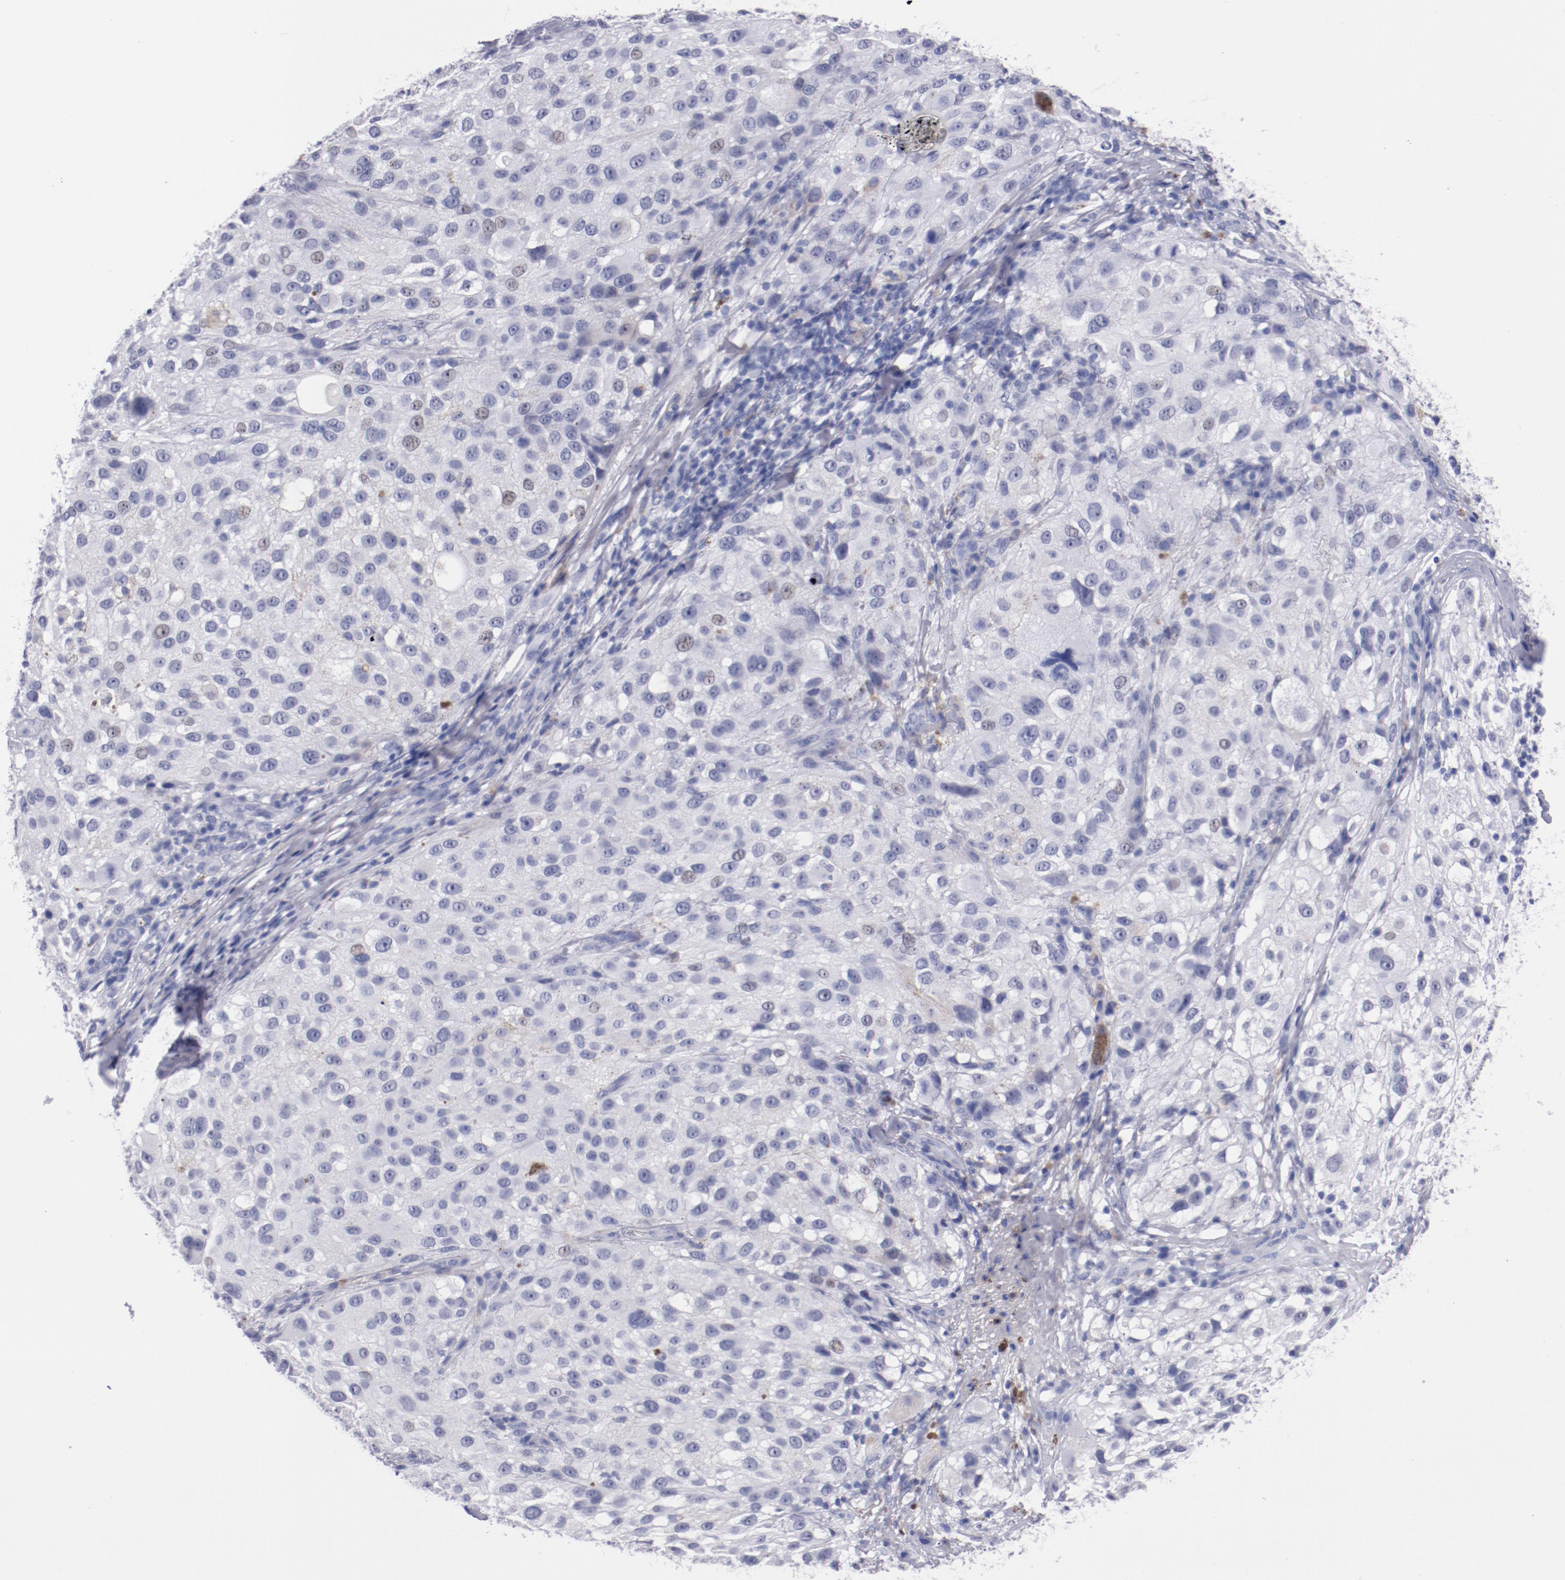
{"staining": {"intensity": "weak", "quantity": "<25%", "location": "nuclear"}, "tissue": "melanoma", "cell_type": "Tumor cells", "image_type": "cancer", "snomed": [{"axis": "morphology", "description": "Necrosis, NOS"}, {"axis": "morphology", "description": "Malignant melanoma, NOS"}, {"axis": "topography", "description": "Skin"}], "caption": "An immunohistochemistry (IHC) histopathology image of malignant melanoma is shown. There is no staining in tumor cells of malignant melanoma.", "gene": "HNF1B", "patient": {"sex": "female", "age": 87}}